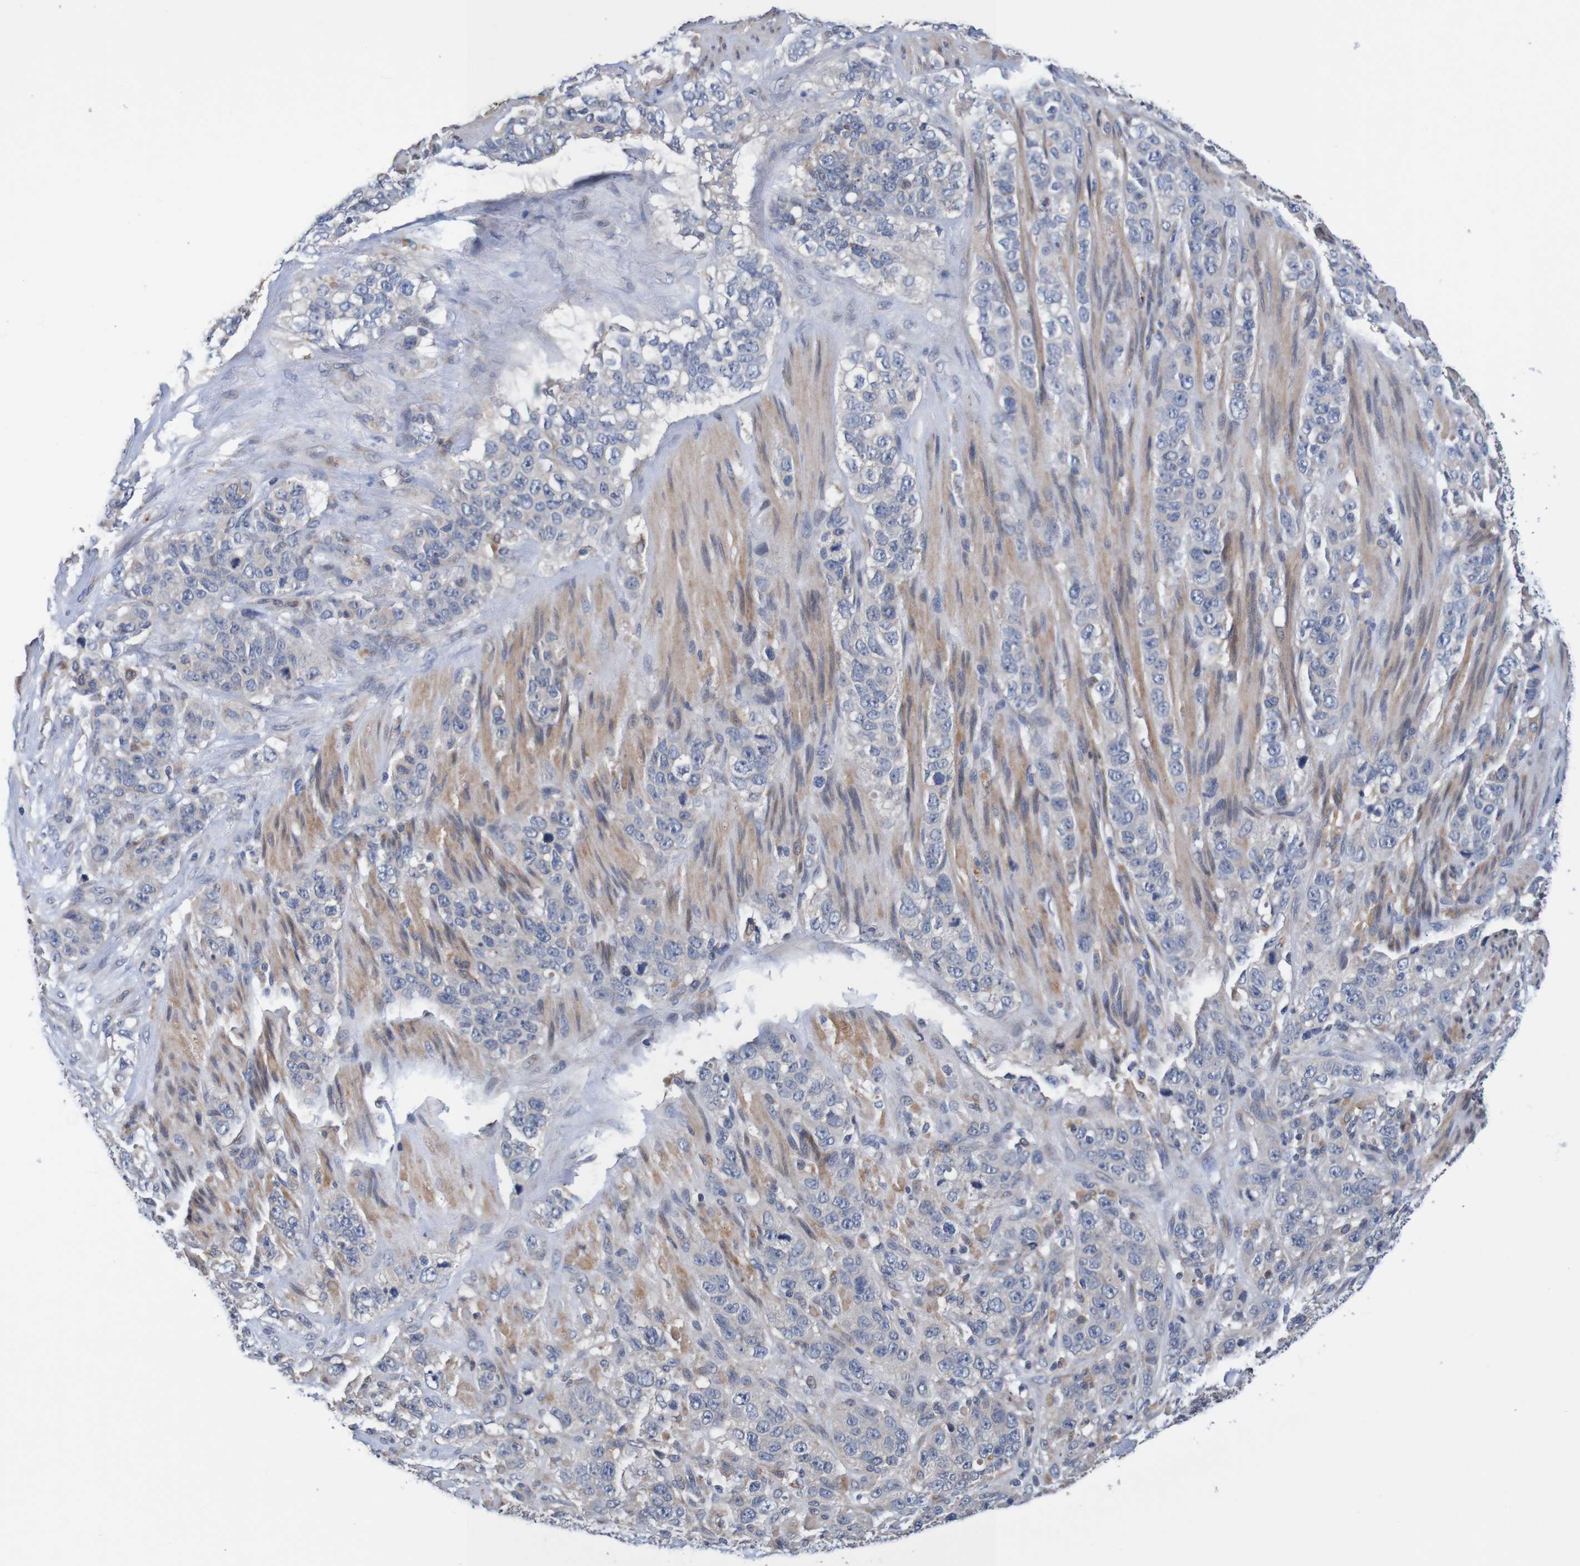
{"staining": {"intensity": "negative", "quantity": "none", "location": "none"}, "tissue": "stomach cancer", "cell_type": "Tumor cells", "image_type": "cancer", "snomed": [{"axis": "morphology", "description": "Adenocarcinoma, NOS"}, {"axis": "topography", "description": "Stomach"}], "caption": "A high-resolution micrograph shows immunohistochemistry staining of stomach cancer, which displays no significant staining in tumor cells.", "gene": "FIBP", "patient": {"sex": "male", "age": 48}}